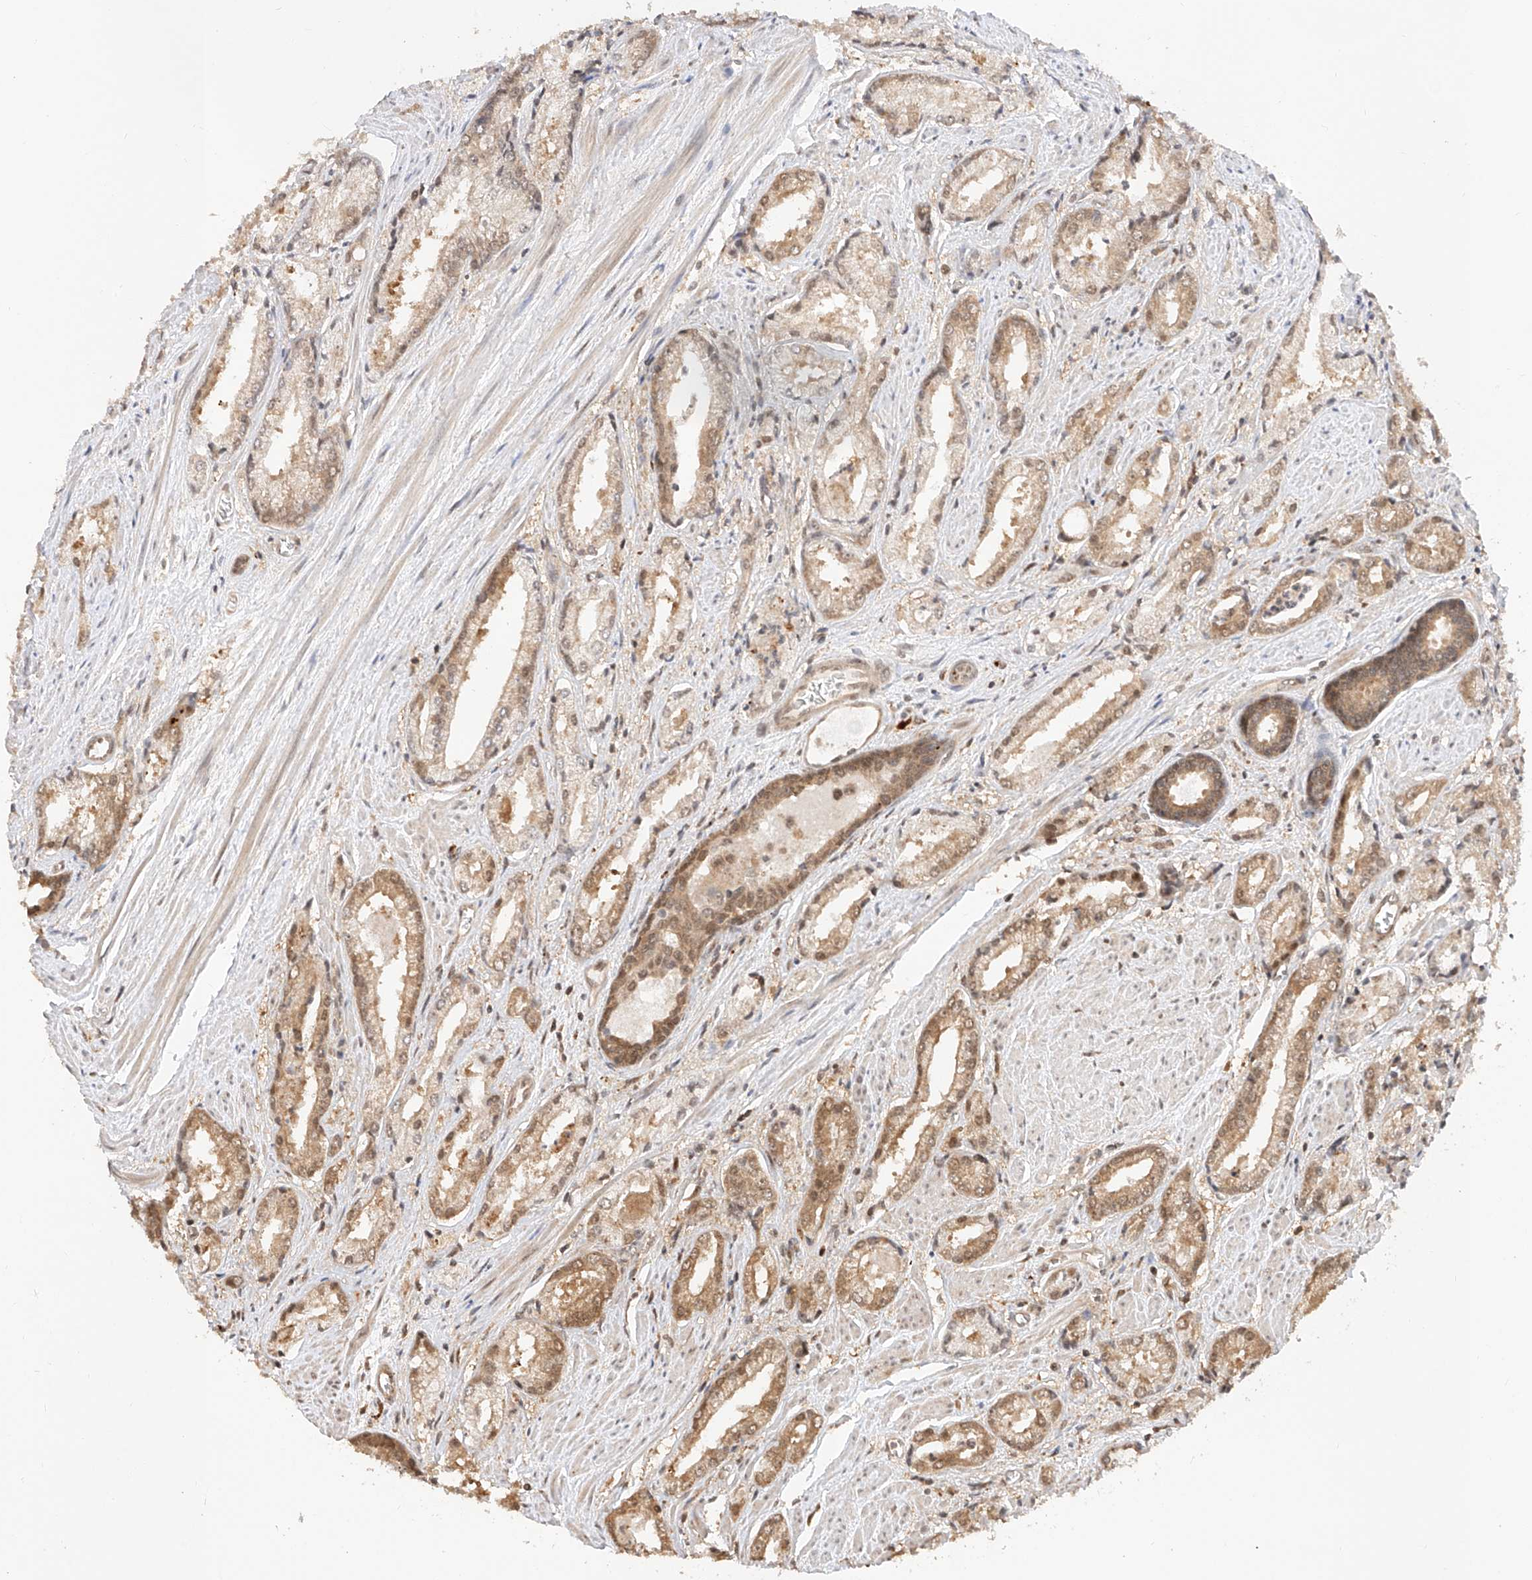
{"staining": {"intensity": "moderate", "quantity": "25%-75%", "location": "cytoplasmic/membranous,nuclear"}, "tissue": "prostate cancer", "cell_type": "Tumor cells", "image_type": "cancer", "snomed": [{"axis": "morphology", "description": "Adenocarcinoma, Low grade"}, {"axis": "topography", "description": "Prostate"}], "caption": "This photomicrograph reveals prostate cancer stained with immunohistochemistry to label a protein in brown. The cytoplasmic/membranous and nuclear of tumor cells show moderate positivity for the protein. Nuclei are counter-stained blue.", "gene": "EIF4H", "patient": {"sex": "male", "age": 54}}